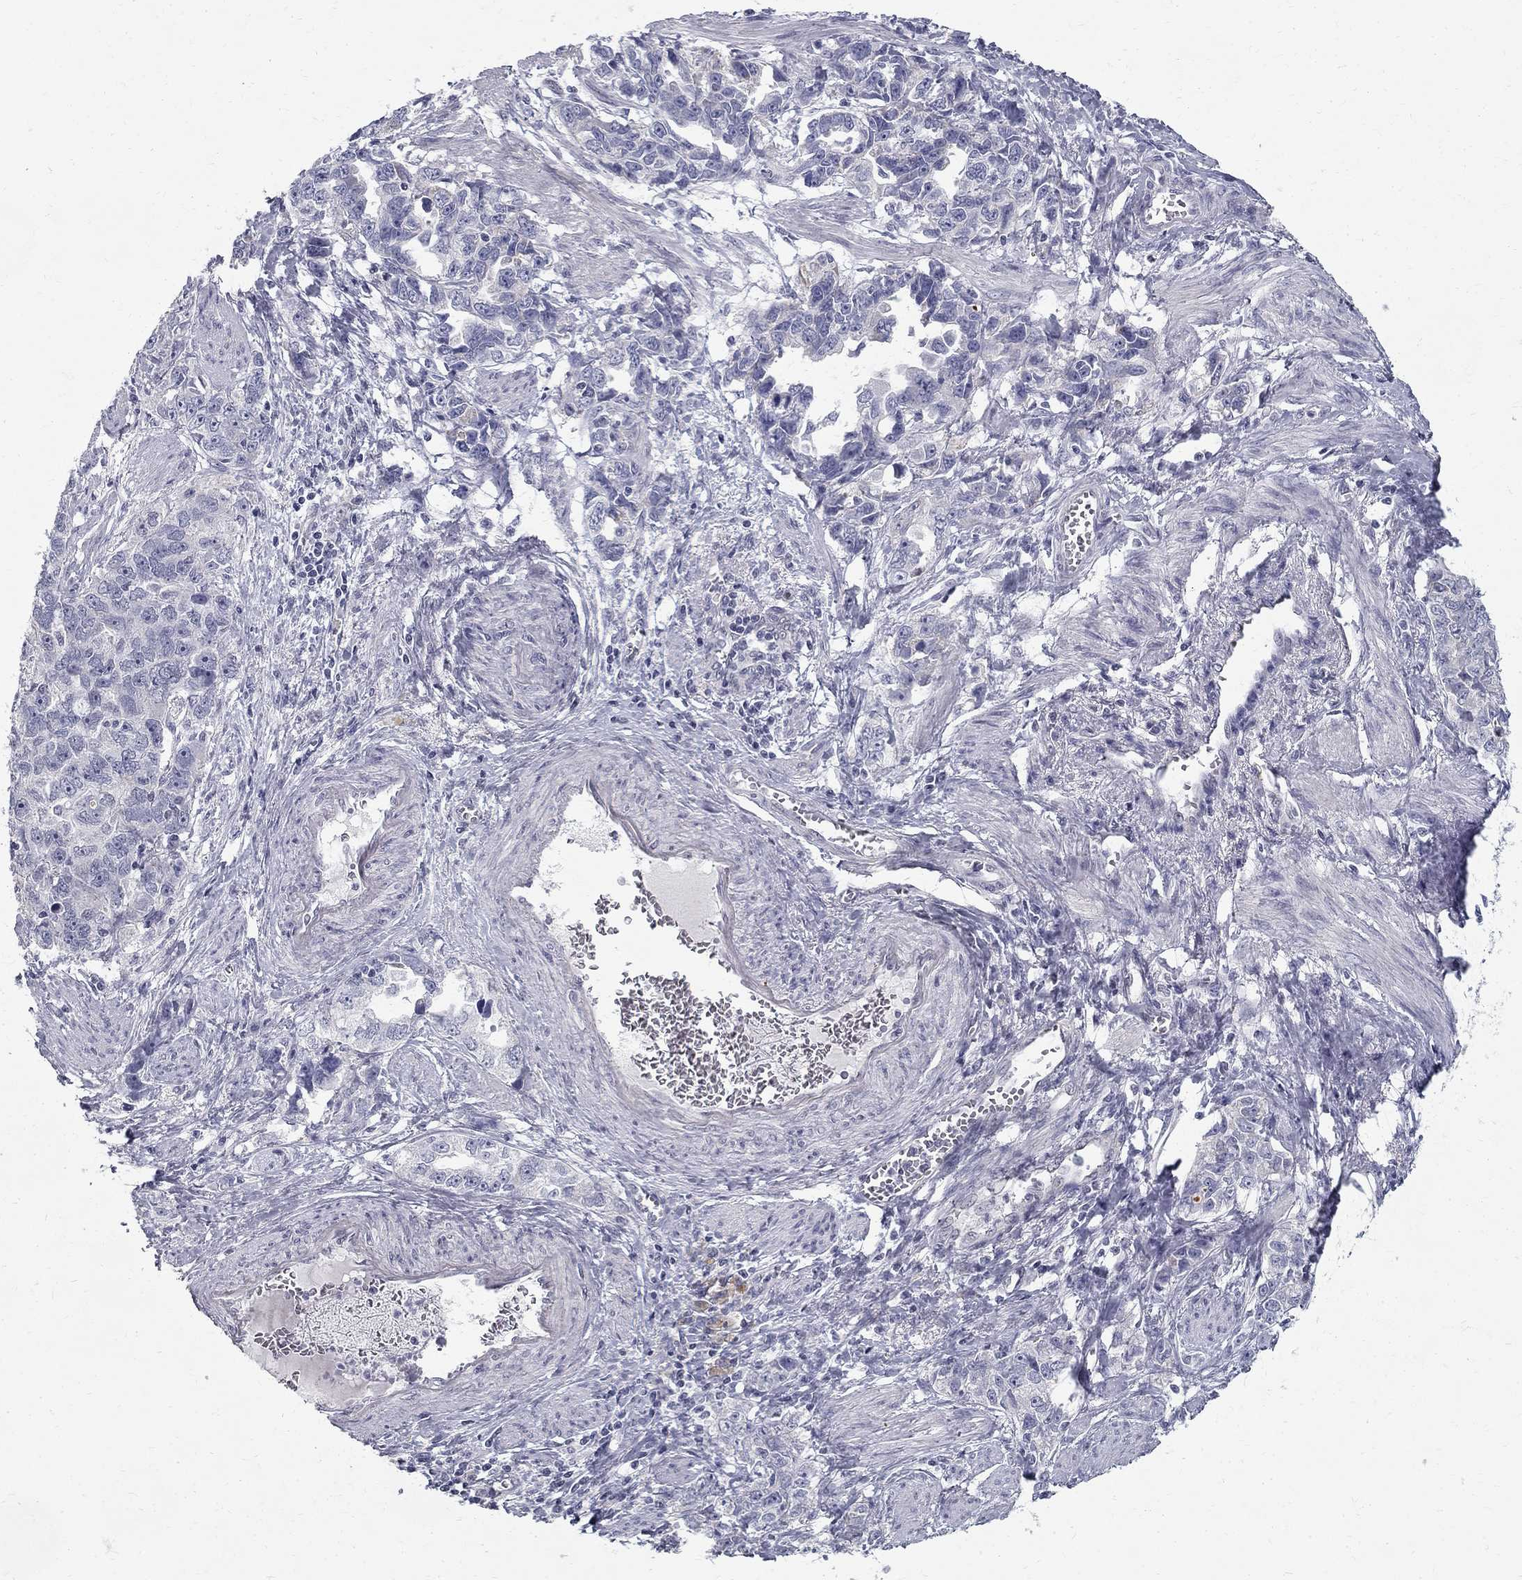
{"staining": {"intensity": "negative", "quantity": "none", "location": "none"}, "tissue": "ovarian cancer", "cell_type": "Tumor cells", "image_type": "cancer", "snomed": [{"axis": "morphology", "description": "Cystadenocarcinoma, serous, NOS"}, {"axis": "topography", "description": "Ovary"}], "caption": "This is an immunohistochemistry histopathology image of human ovarian serous cystadenocarcinoma. There is no expression in tumor cells.", "gene": "CLIC6", "patient": {"sex": "female", "age": 51}}